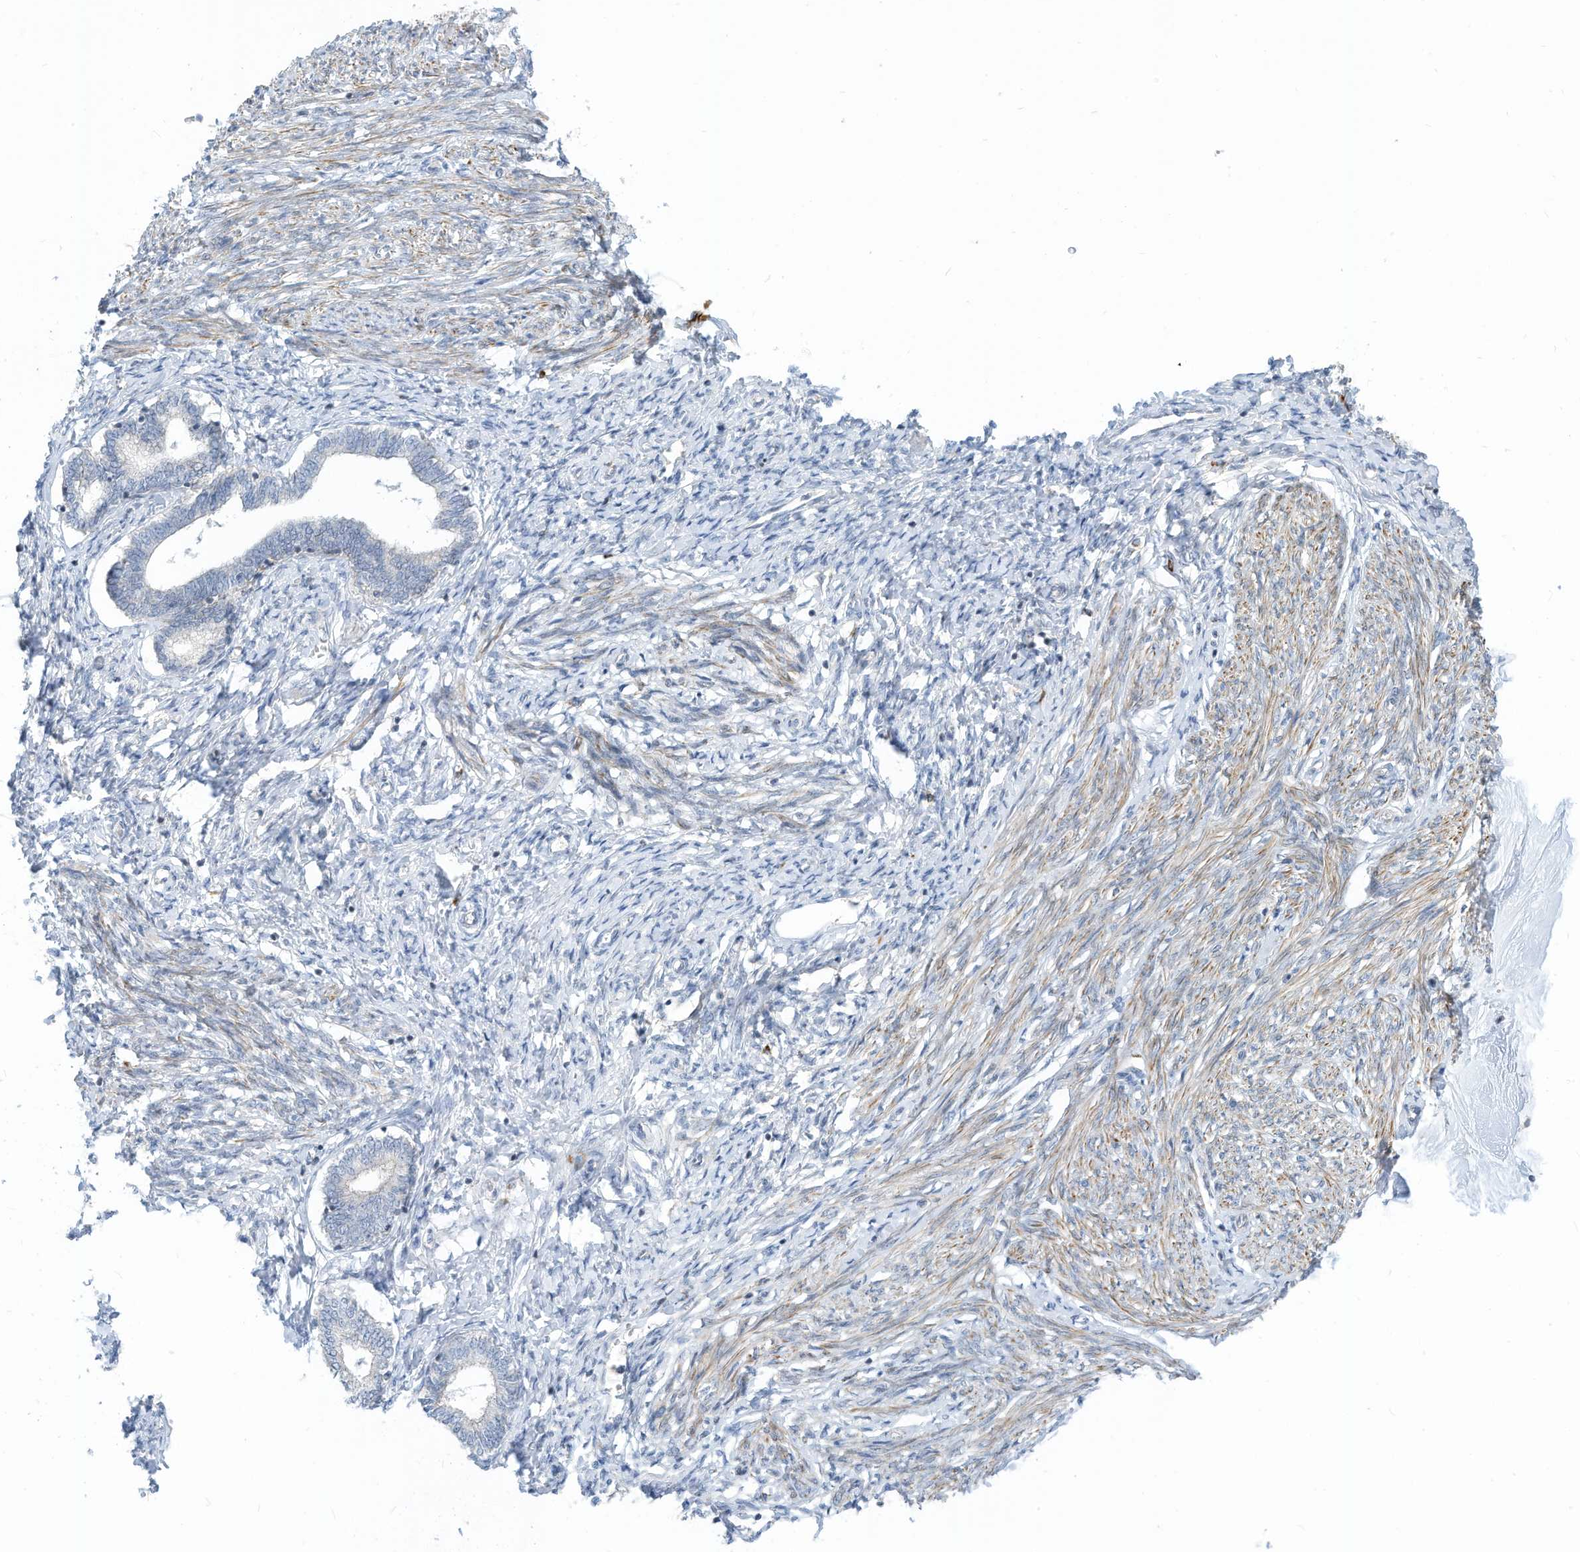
{"staining": {"intensity": "negative", "quantity": "none", "location": "none"}, "tissue": "endometrium", "cell_type": "Cells in endometrial stroma", "image_type": "normal", "snomed": [{"axis": "morphology", "description": "Normal tissue, NOS"}, {"axis": "topography", "description": "Endometrium"}], "caption": "This is a image of immunohistochemistry (IHC) staining of normal endometrium, which shows no positivity in cells in endometrial stroma.", "gene": "GPATCH3", "patient": {"sex": "female", "age": 72}}